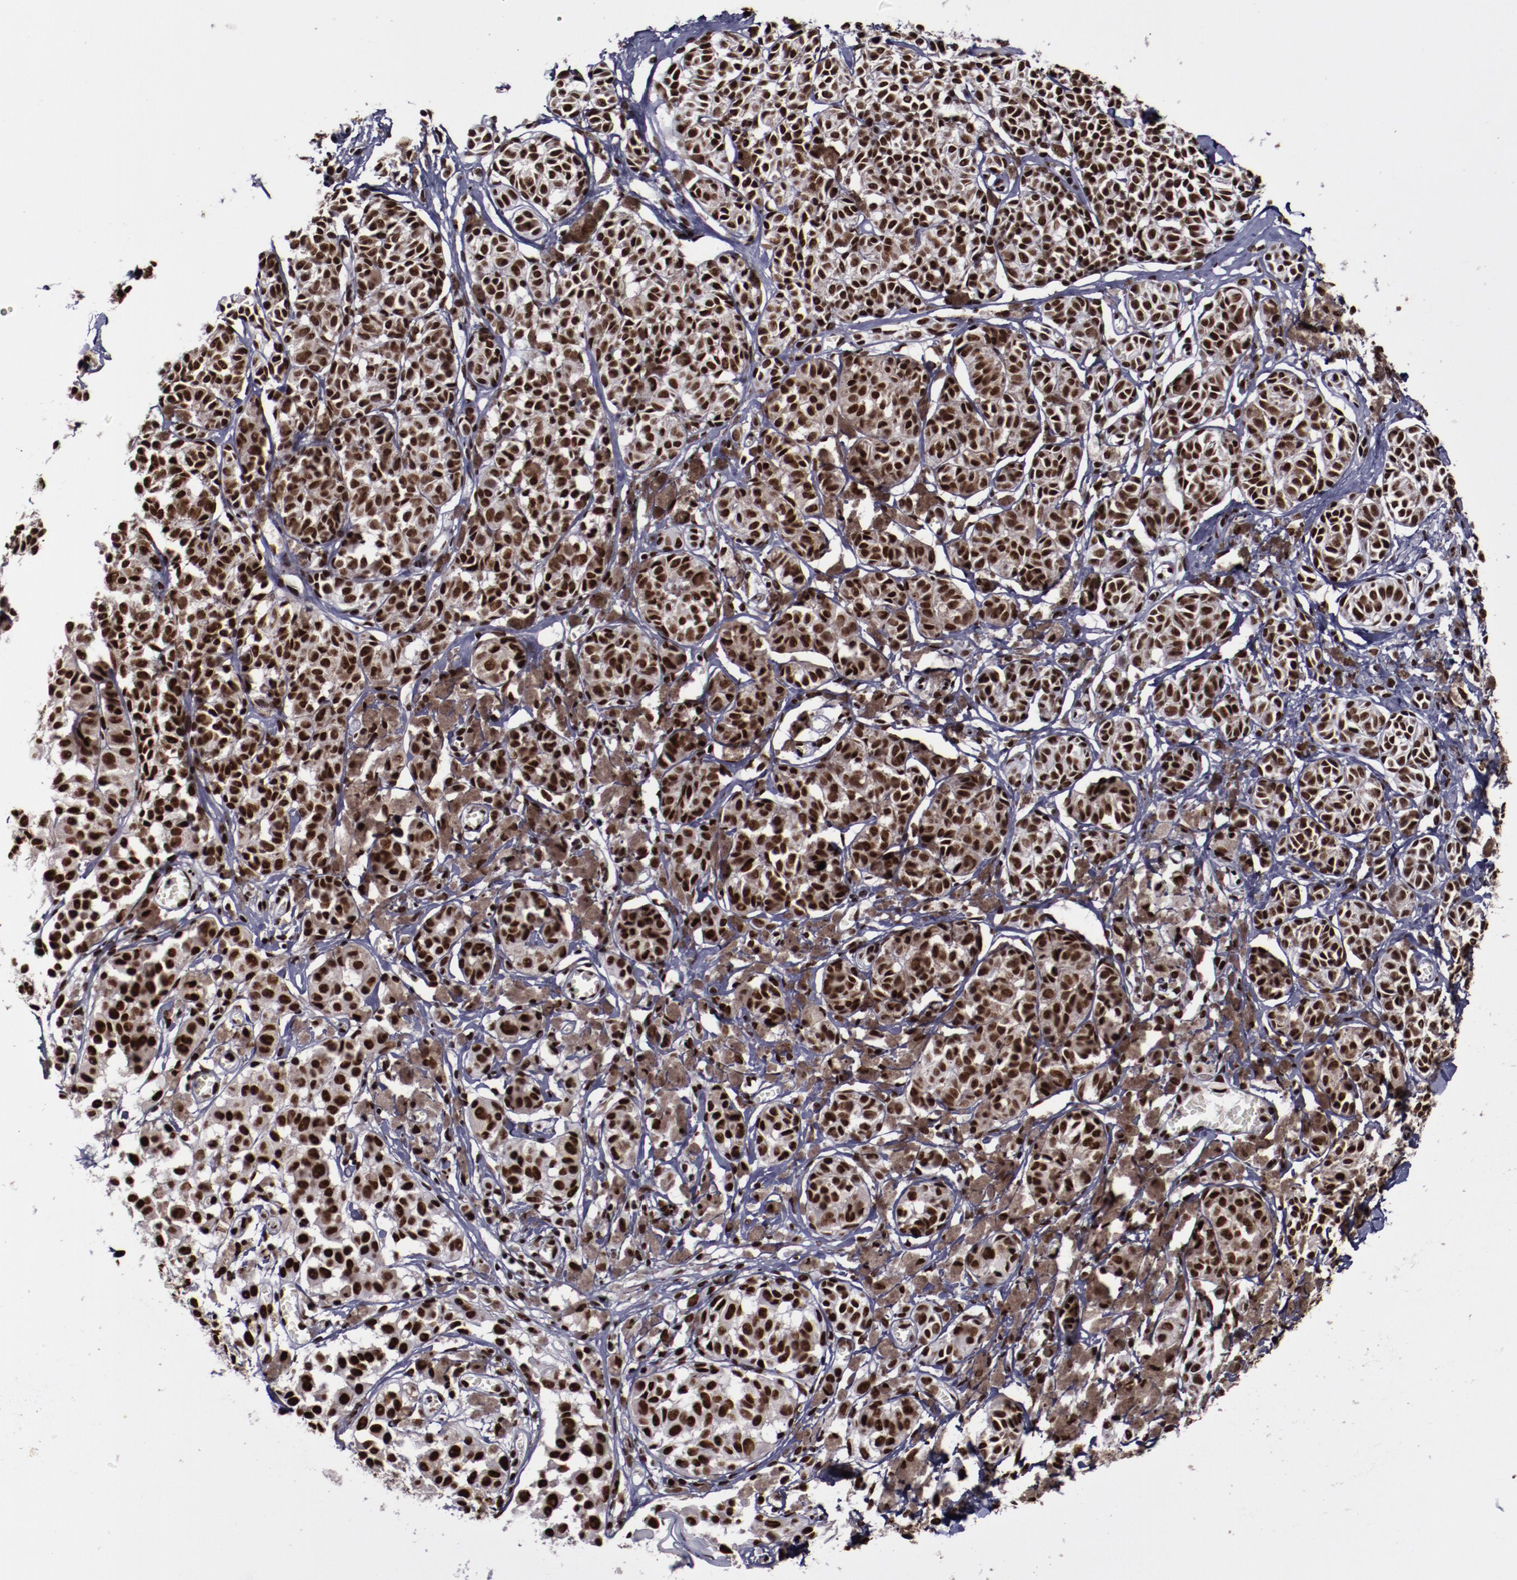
{"staining": {"intensity": "strong", "quantity": ">75%", "location": "nuclear"}, "tissue": "melanoma", "cell_type": "Tumor cells", "image_type": "cancer", "snomed": [{"axis": "morphology", "description": "Malignant melanoma, NOS"}, {"axis": "topography", "description": "Skin"}], "caption": "The photomicrograph exhibits staining of malignant melanoma, revealing strong nuclear protein staining (brown color) within tumor cells. The staining is performed using DAB (3,3'-diaminobenzidine) brown chromogen to label protein expression. The nuclei are counter-stained blue using hematoxylin.", "gene": "ERH", "patient": {"sex": "male", "age": 76}}